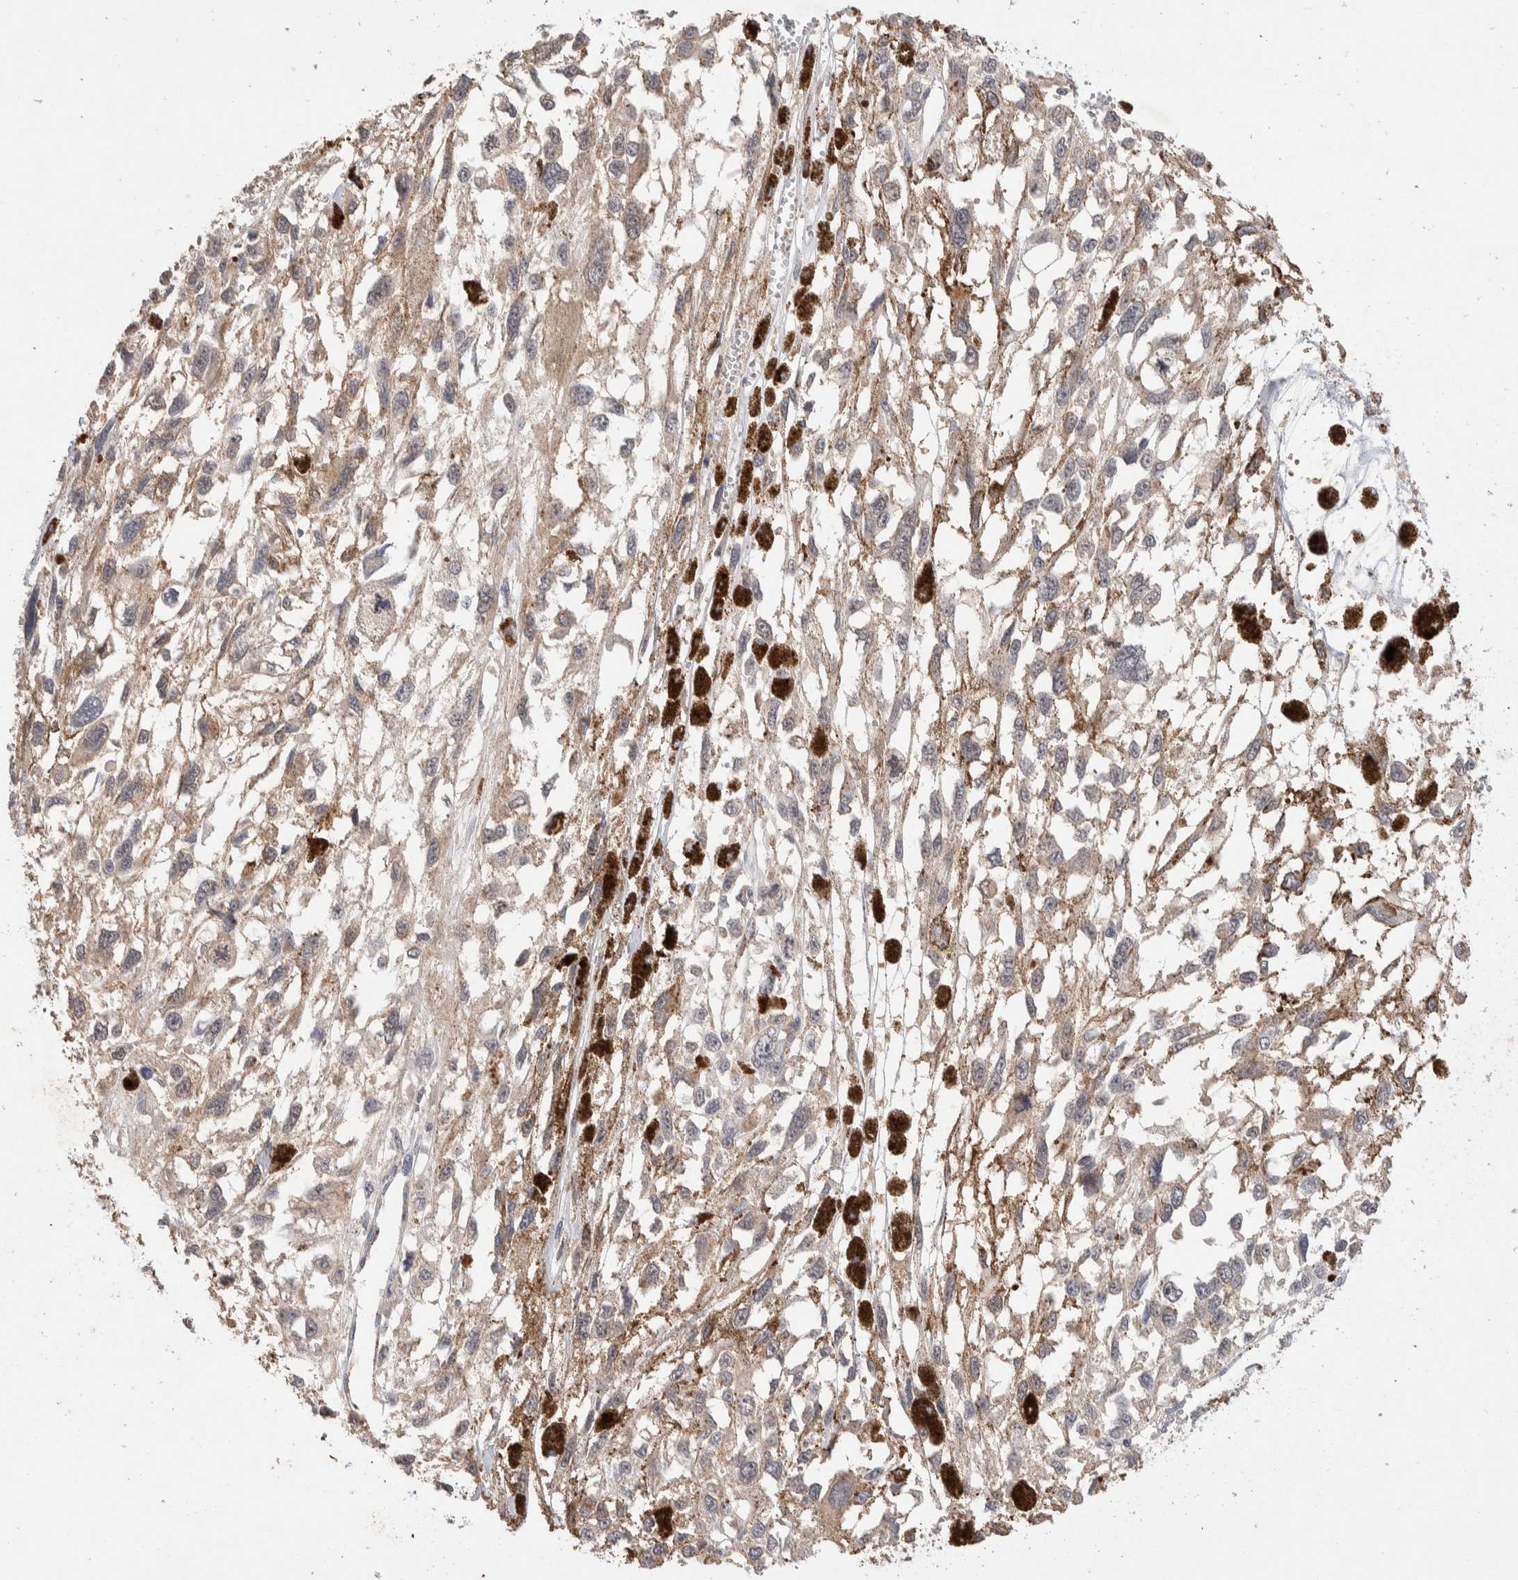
{"staining": {"intensity": "weak", "quantity": "<25%", "location": "cytoplasmic/membranous"}, "tissue": "melanoma", "cell_type": "Tumor cells", "image_type": "cancer", "snomed": [{"axis": "morphology", "description": "Malignant melanoma, Metastatic site"}, {"axis": "topography", "description": "Lymph node"}], "caption": "Melanoma stained for a protein using IHC displays no positivity tumor cells.", "gene": "NSMAF", "patient": {"sex": "male", "age": 59}}